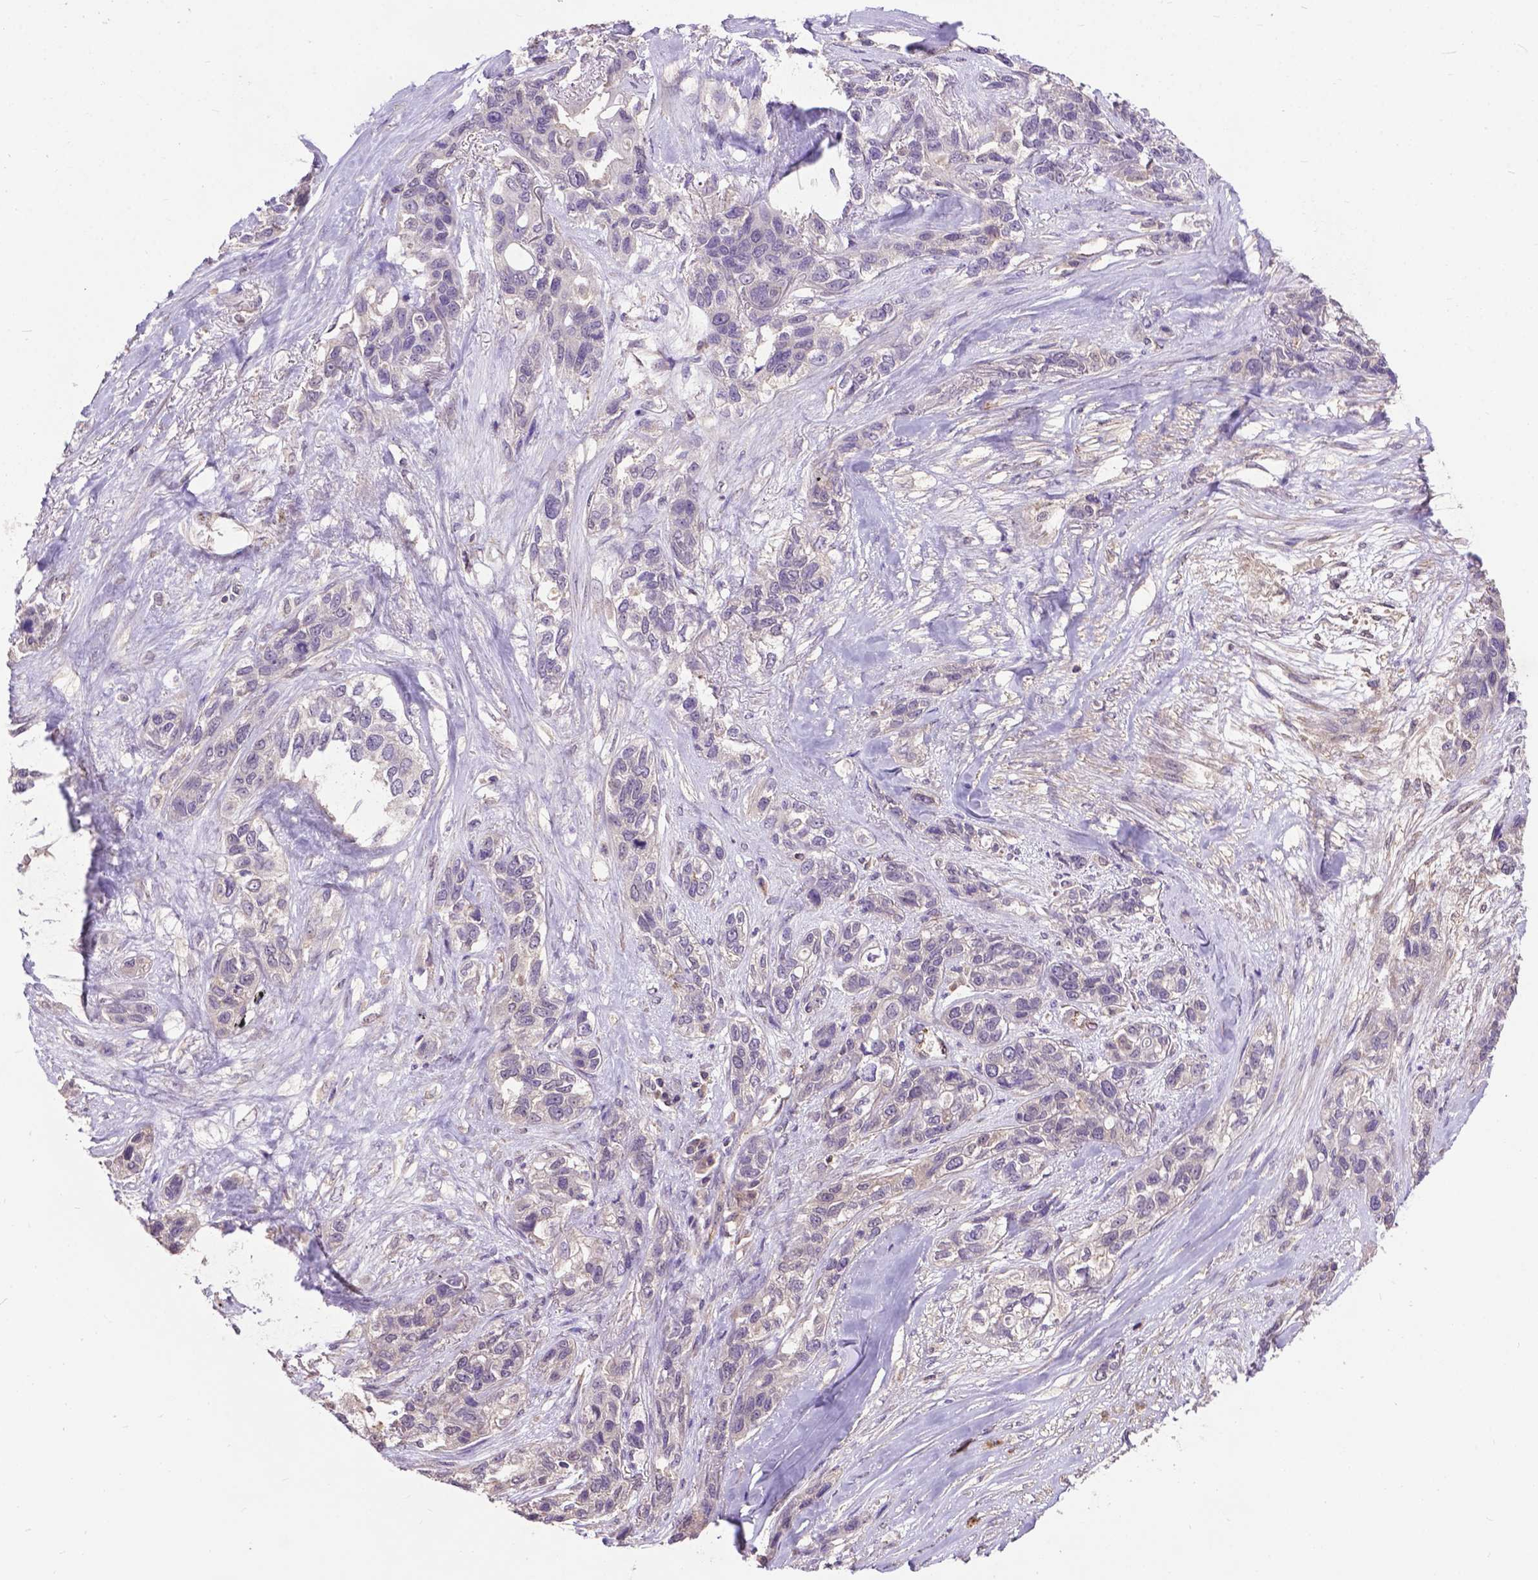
{"staining": {"intensity": "negative", "quantity": "none", "location": "none"}, "tissue": "lung cancer", "cell_type": "Tumor cells", "image_type": "cancer", "snomed": [{"axis": "morphology", "description": "Squamous cell carcinoma, NOS"}, {"axis": "topography", "description": "Lung"}], "caption": "This is a micrograph of immunohistochemistry staining of lung cancer (squamous cell carcinoma), which shows no staining in tumor cells.", "gene": "ZNF337", "patient": {"sex": "female", "age": 70}}